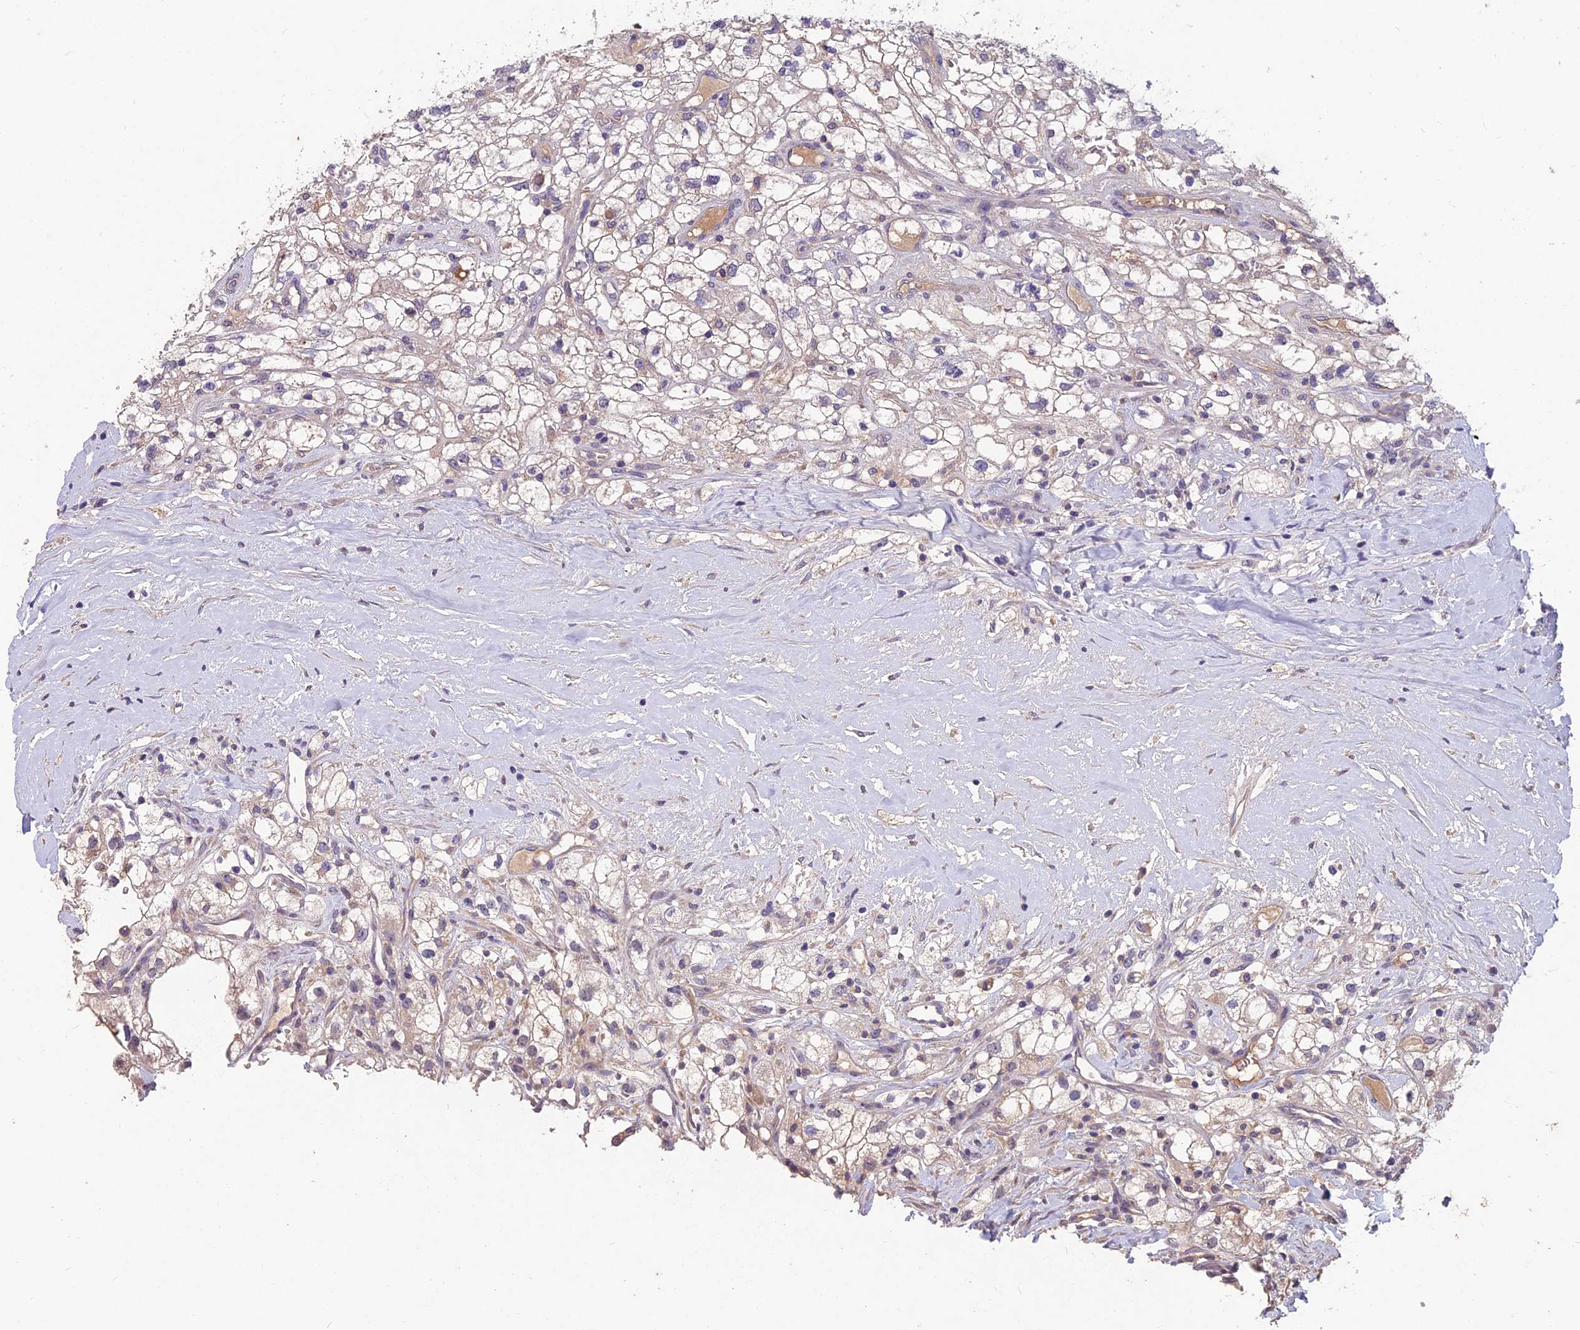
{"staining": {"intensity": "weak", "quantity": "<25%", "location": "cytoplasmic/membranous"}, "tissue": "renal cancer", "cell_type": "Tumor cells", "image_type": "cancer", "snomed": [{"axis": "morphology", "description": "Adenocarcinoma, NOS"}, {"axis": "topography", "description": "Kidney"}], "caption": "Immunohistochemistry image of neoplastic tissue: adenocarcinoma (renal) stained with DAB reveals no significant protein staining in tumor cells. The staining is performed using DAB (3,3'-diaminobenzidine) brown chromogen with nuclei counter-stained in using hematoxylin.", "gene": "CEACAM16", "patient": {"sex": "male", "age": 59}}